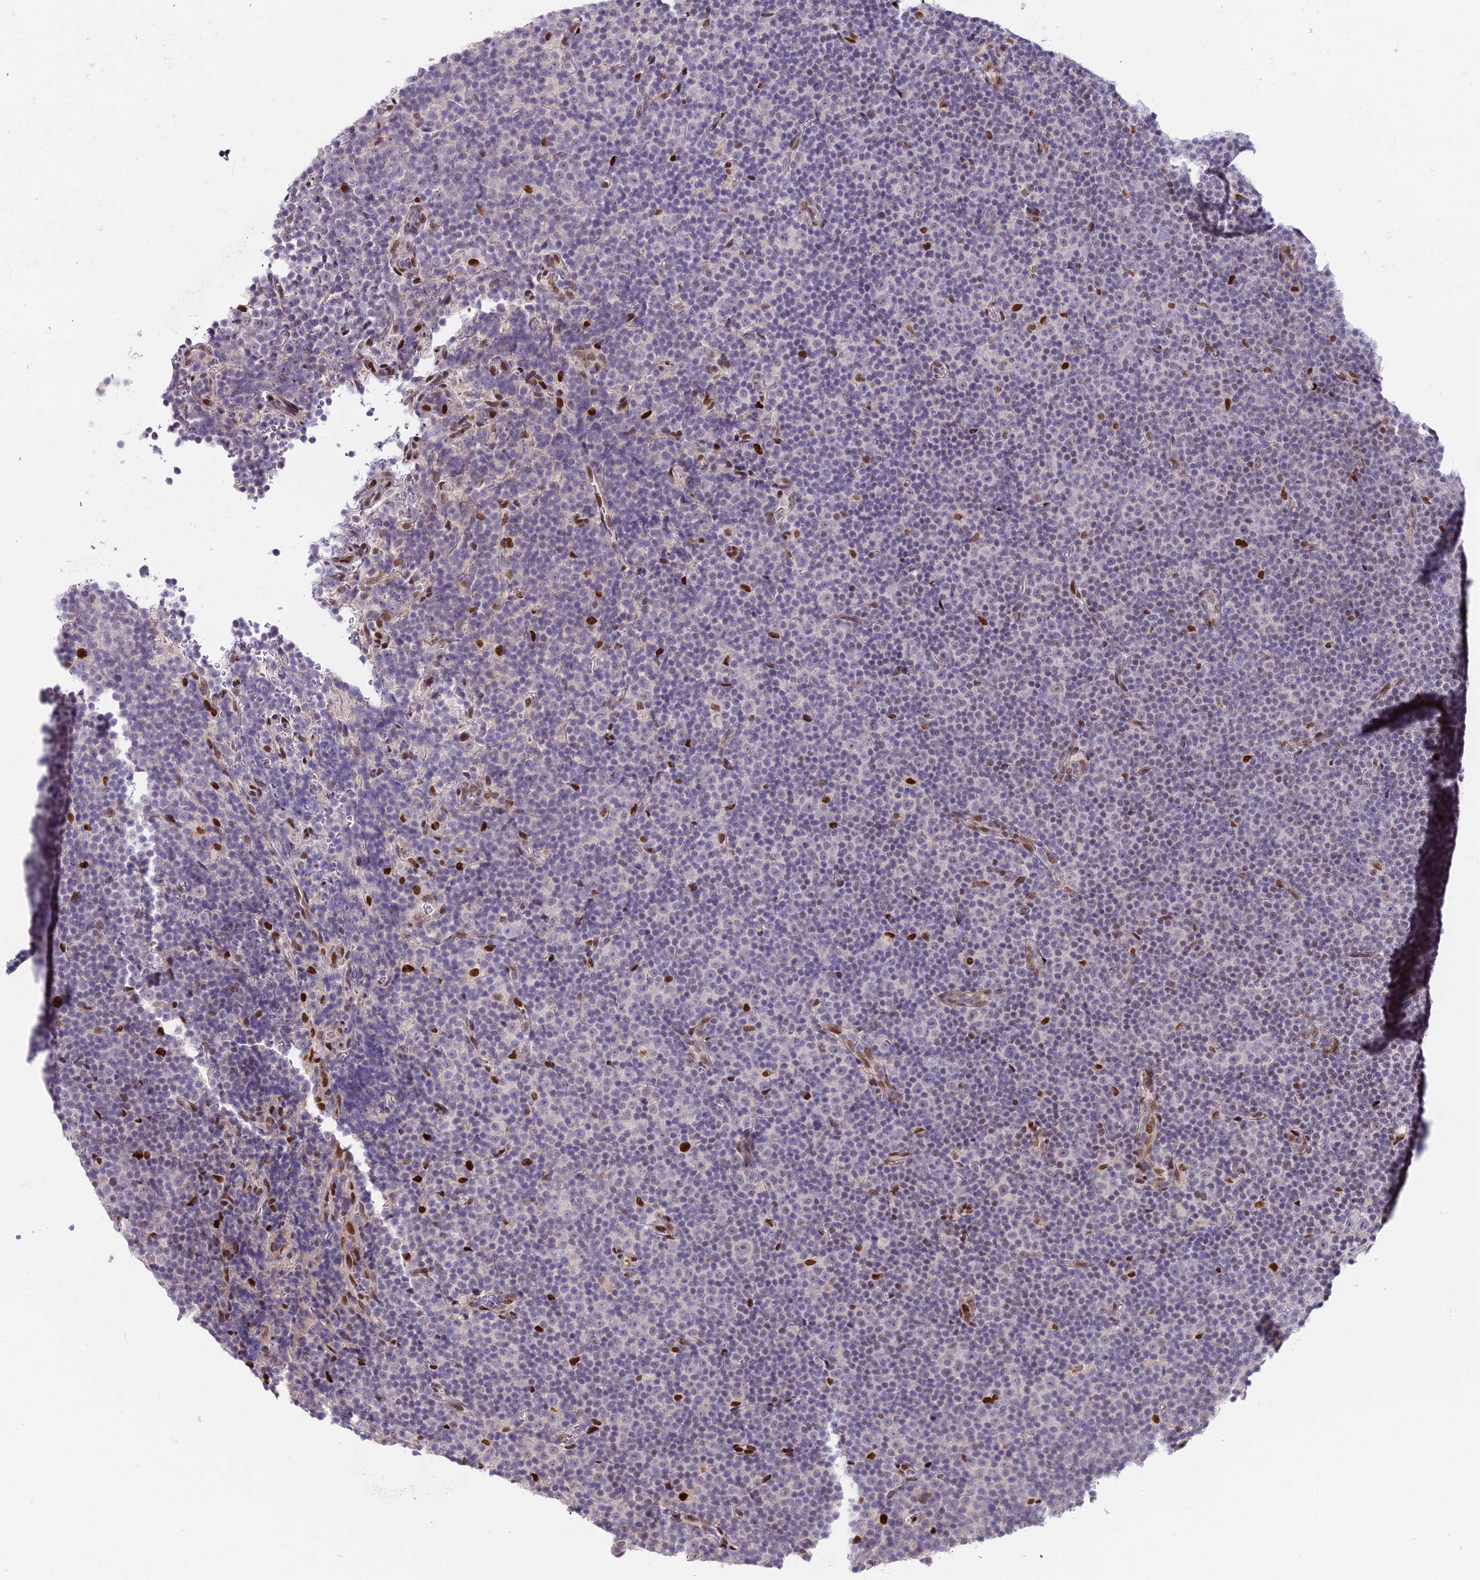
{"staining": {"intensity": "negative", "quantity": "none", "location": "none"}, "tissue": "lymphoma", "cell_type": "Tumor cells", "image_type": "cancer", "snomed": [{"axis": "morphology", "description": "Malignant lymphoma, non-Hodgkin's type, Low grade"}, {"axis": "topography", "description": "Lymph node"}], "caption": "This is an immunohistochemistry (IHC) photomicrograph of low-grade malignant lymphoma, non-Hodgkin's type. There is no staining in tumor cells.", "gene": "ZNF707", "patient": {"sex": "female", "age": 67}}